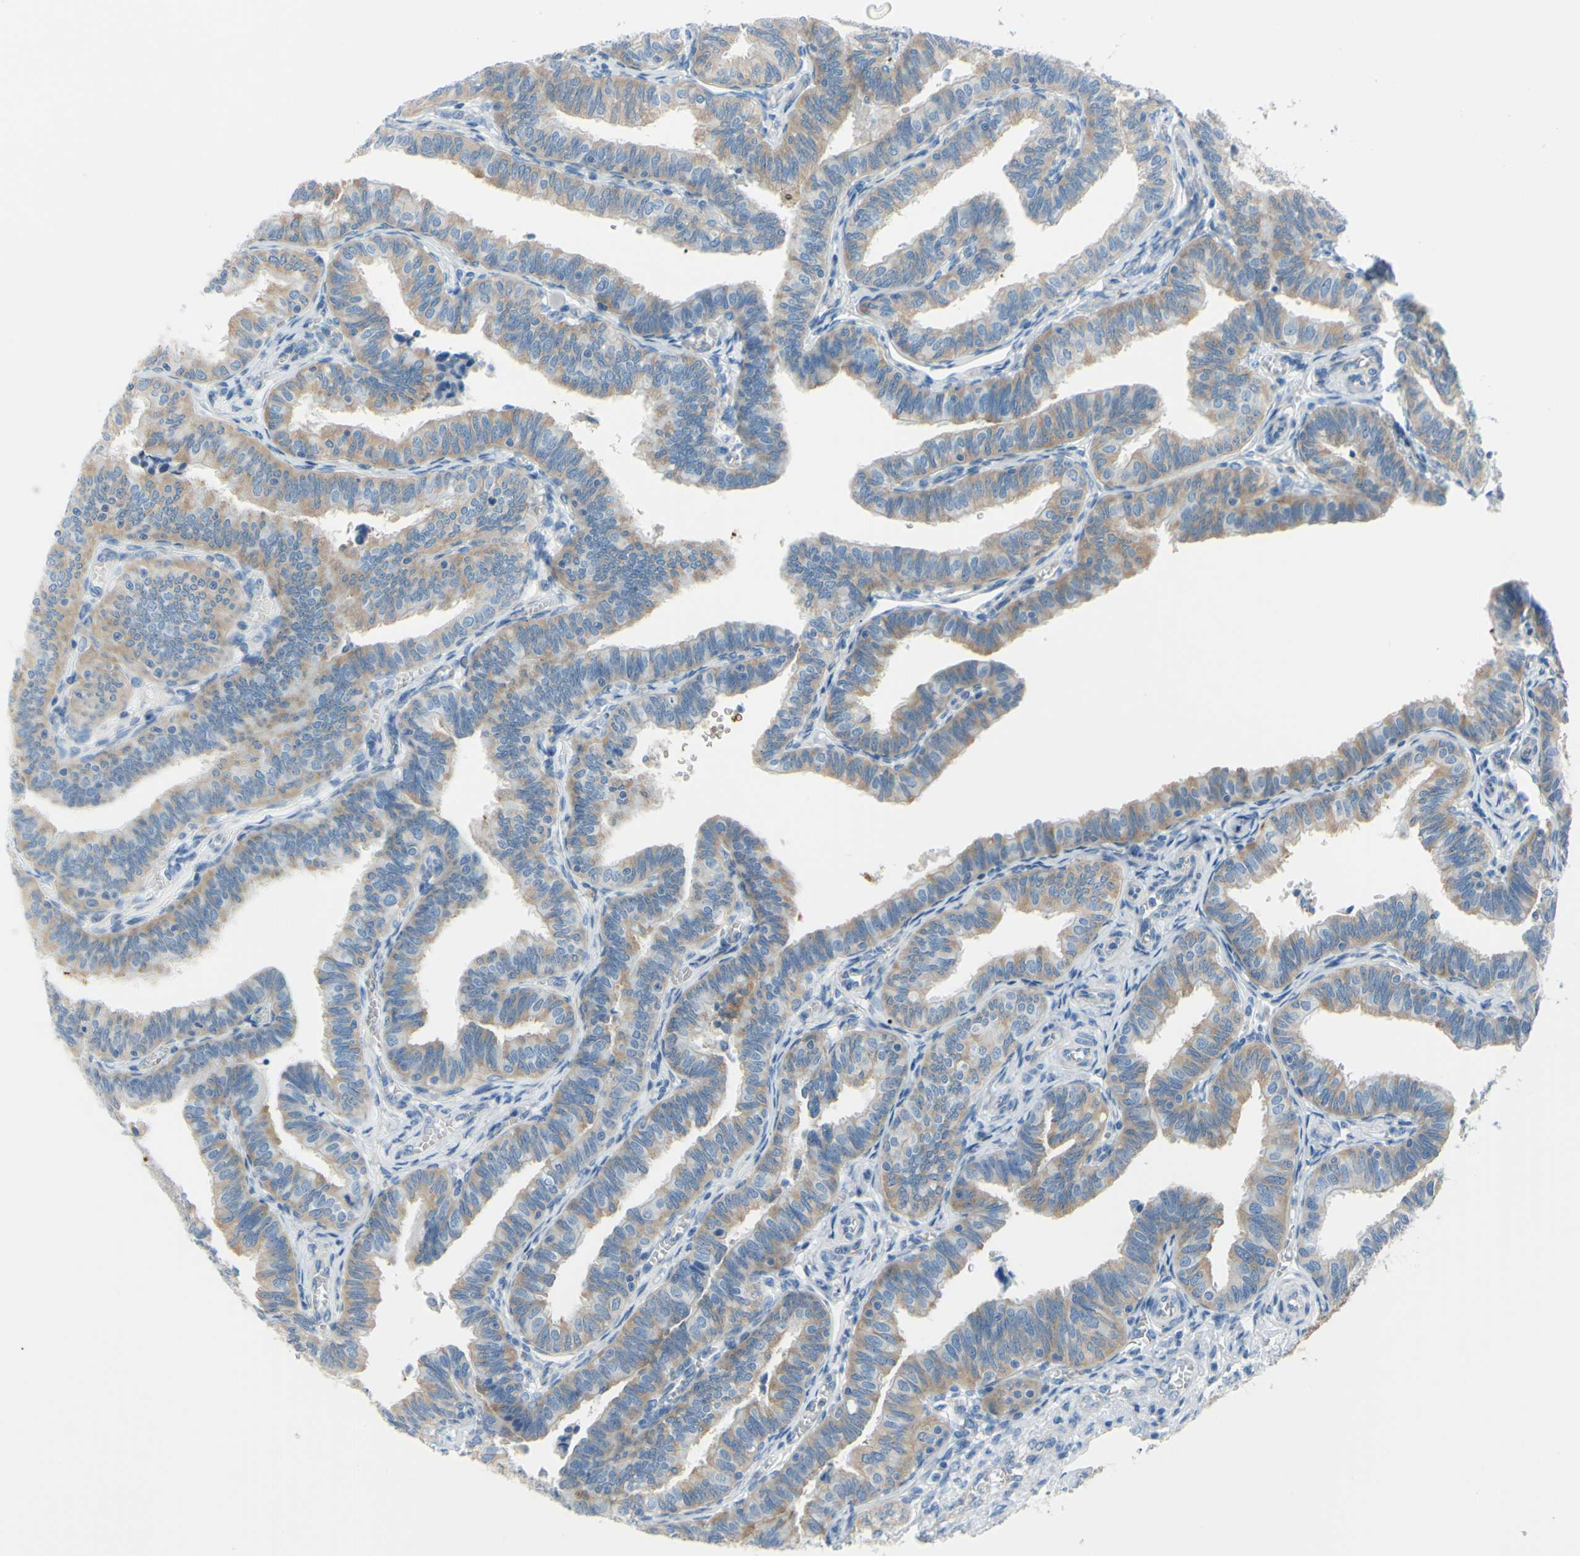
{"staining": {"intensity": "moderate", "quantity": ">75%", "location": "cytoplasmic/membranous"}, "tissue": "fallopian tube", "cell_type": "Glandular cells", "image_type": "normal", "snomed": [{"axis": "morphology", "description": "Normal tissue, NOS"}, {"axis": "topography", "description": "Fallopian tube"}], "caption": "Approximately >75% of glandular cells in benign human fallopian tube display moderate cytoplasmic/membranous protein positivity as visualized by brown immunohistochemical staining.", "gene": "FRMD4B", "patient": {"sex": "female", "age": 46}}